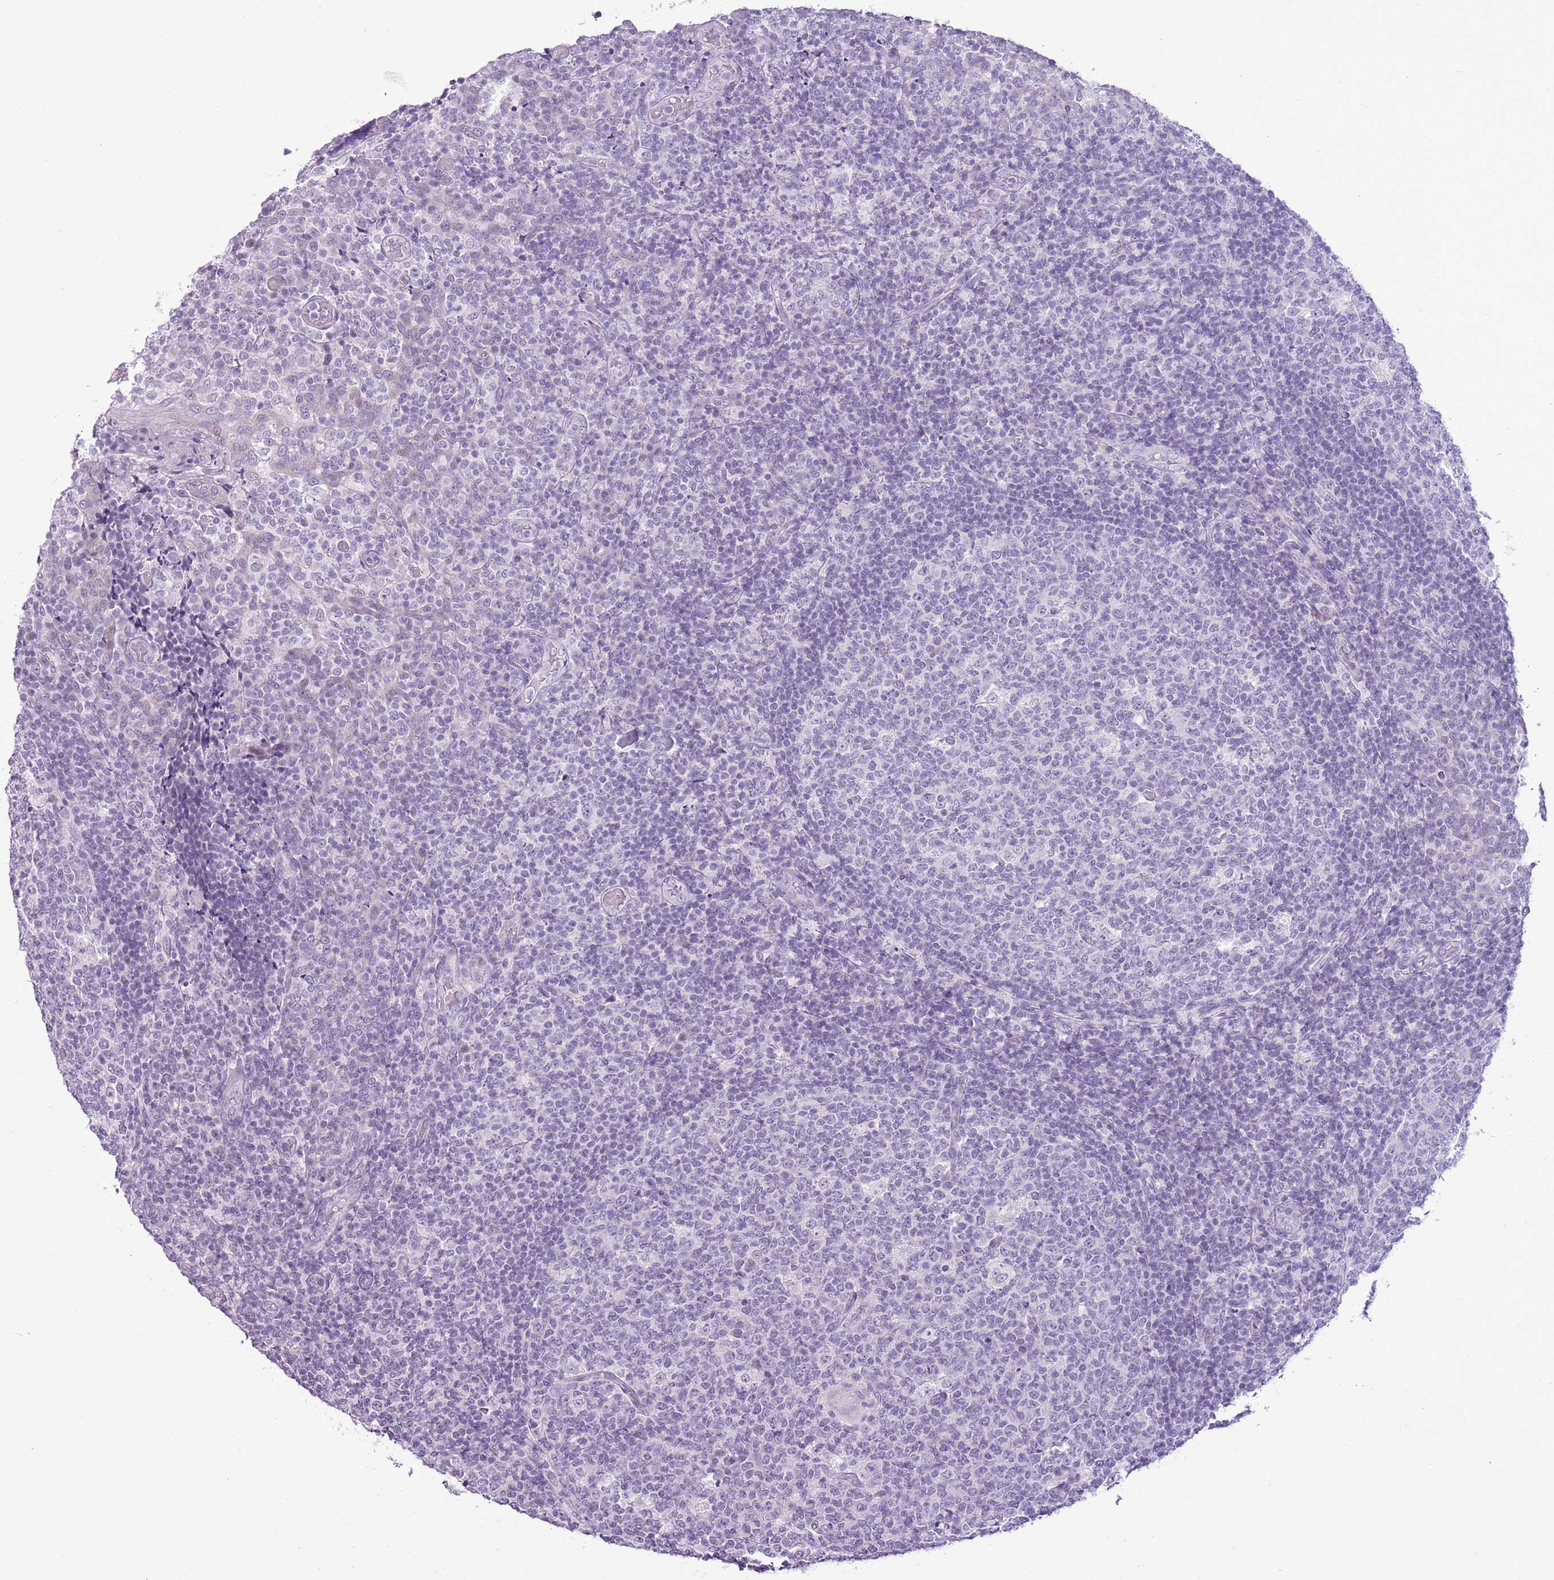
{"staining": {"intensity": "negative", "quantity": "none", "location": "none"}, "tissue": "tonsil", "cell_type": "Germinal center cells", "image_type": "normal", "snomed": [{"axis": "morphology", "description": "Normal tissue, NOS"}, {"axis": "topography", "description": "Tonsil"}], "caption": "An IHC micrograph of benign tonsil is shown. There is no staining in germinal center cells of tonsil.", "gene": "RPL3L", "patient": {"sex": "female", "age": 19}}